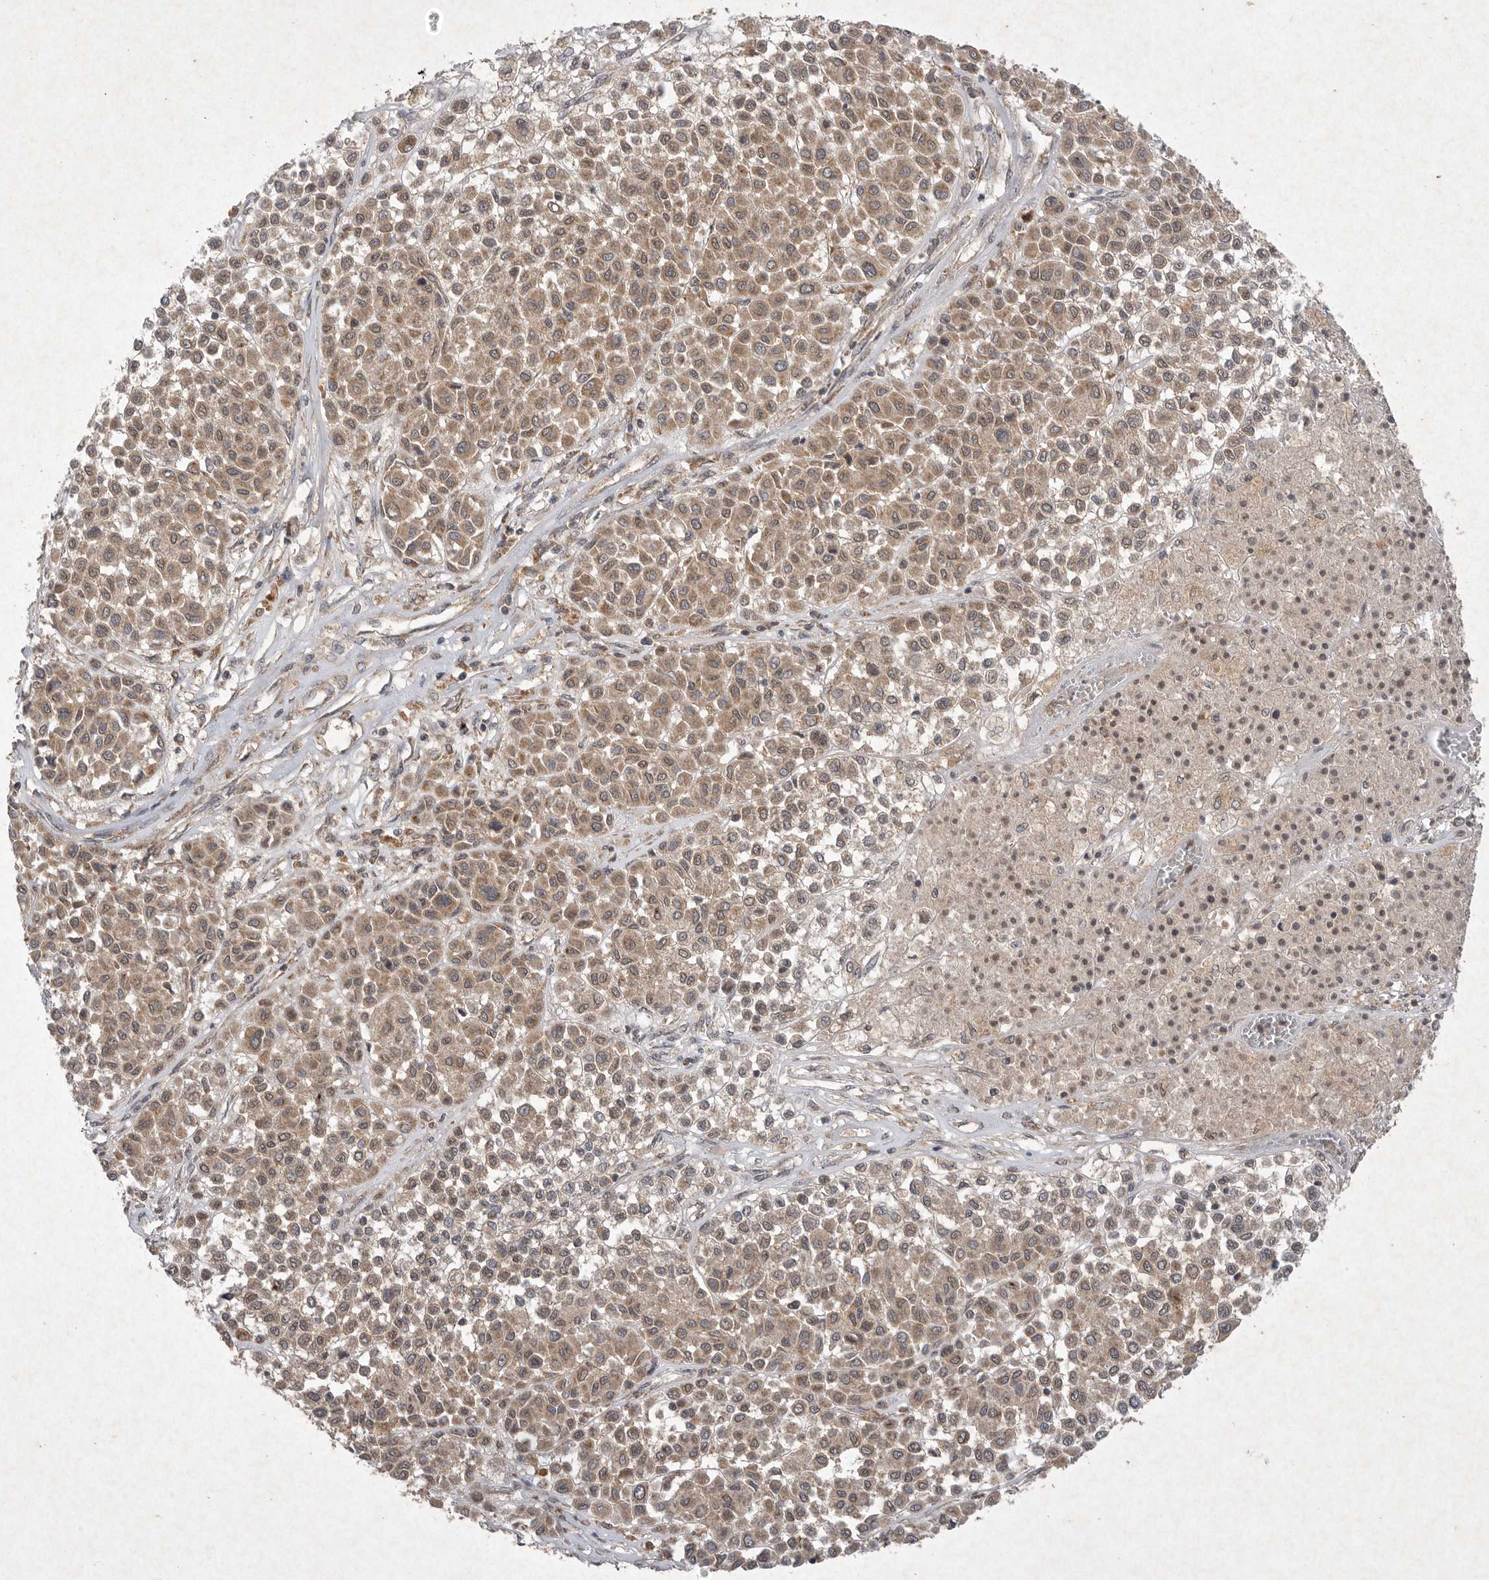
{"staining": {"intensity": "moderate", "quantity": ">75%", "location": "cytoplasmic/membranous"}, "tissue": "melanoma", "cell_type": "Tumor cells", "image_type": "cancer", "snomed": [{"axis": "morphology", "description": "Malignant melanoma, Metastatic site"}, {"axis": "topography", "description": "Soft tissue"}], "caption": "Malignant melanoma (metastatic site) stained for a protein (brown) exhibits moderate cytoplasmic/membranous positive staining in about >75% of tumor cells.", "gene": "DDR1", "patient": {"sex": "male", "age": 41}}